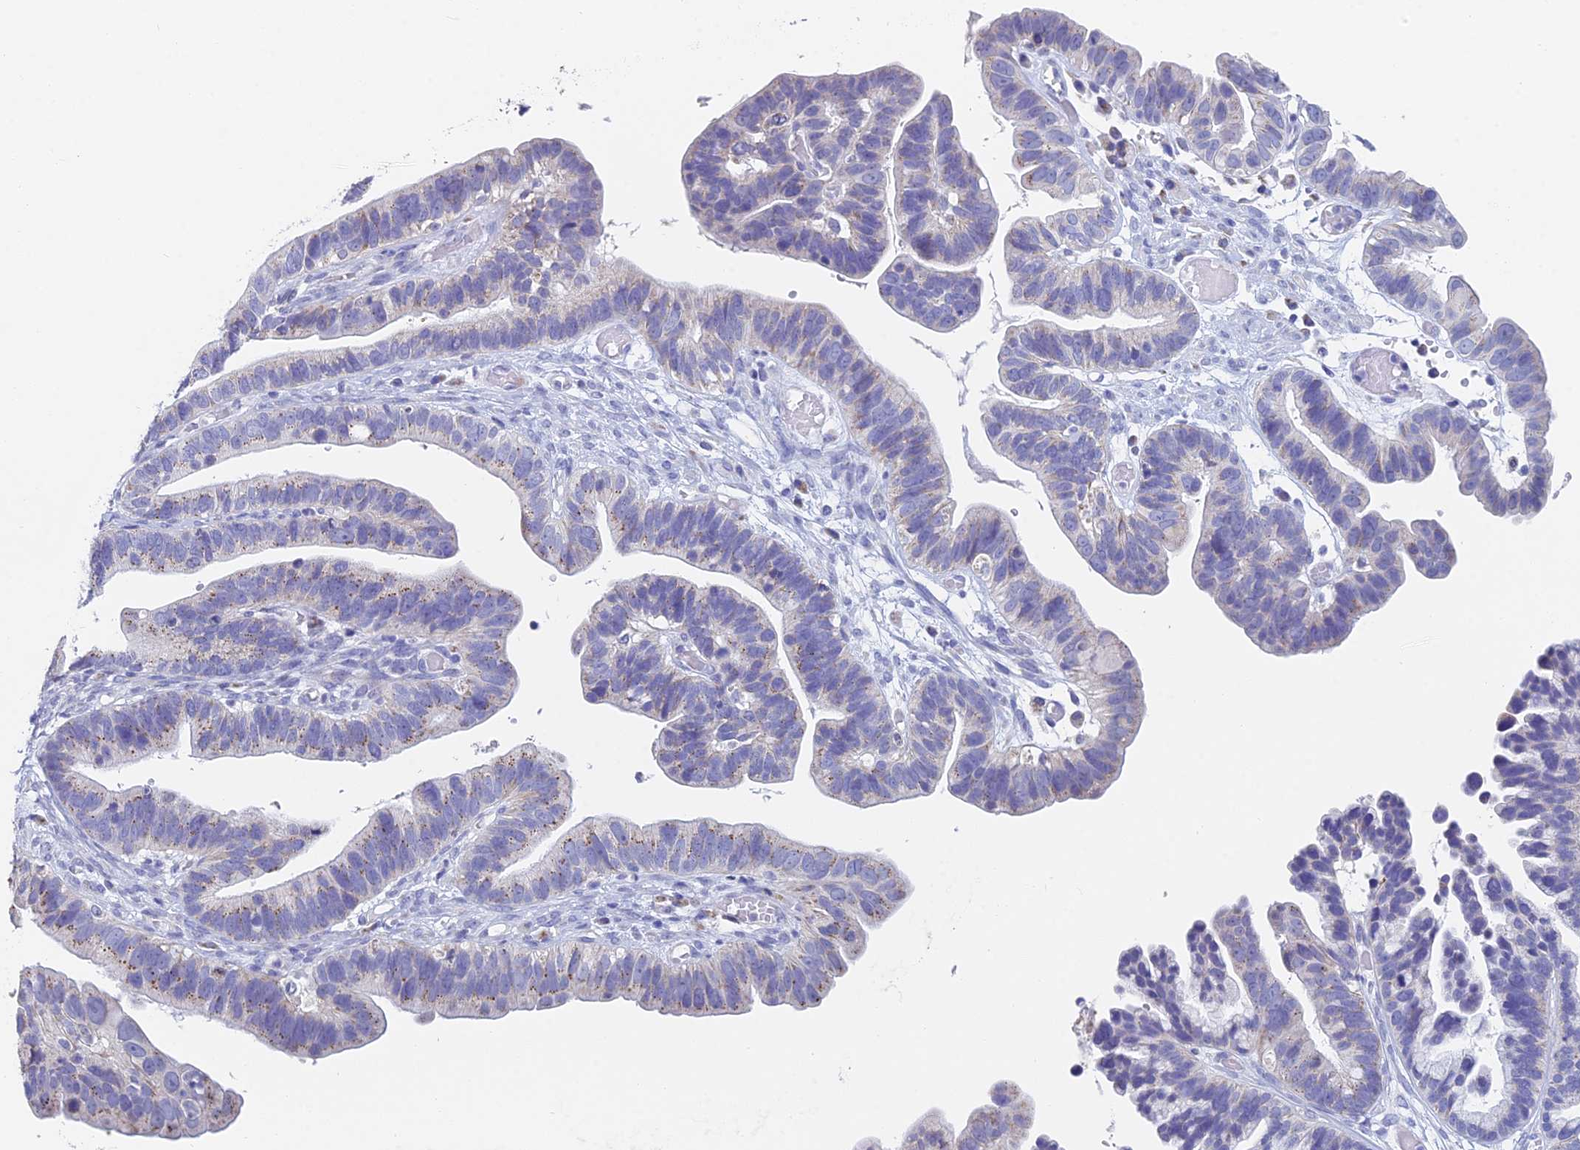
{"staining": {"intensity": "weak", "quantity": "<25%", "location": "cytoplasmic/membranous"}, "tissue": "ovarian cancer", "cell_type": "Tumor cells", "image_type": "cancer", "snomed": [{"axis": "morphology", "description": "Cystadenocarcinoma, serous, NOS"}, {"axis": "topography", "description": "Ovary"}], "caption": "Micrograph shows no protein expression in tumor cells of serous cystadenocarcinoma (ovarian) tissue. (DAB IHC with hematoxylin counter stain).", "gene": "ACSM1", "patient": {"sex": "female", "age": 56}}